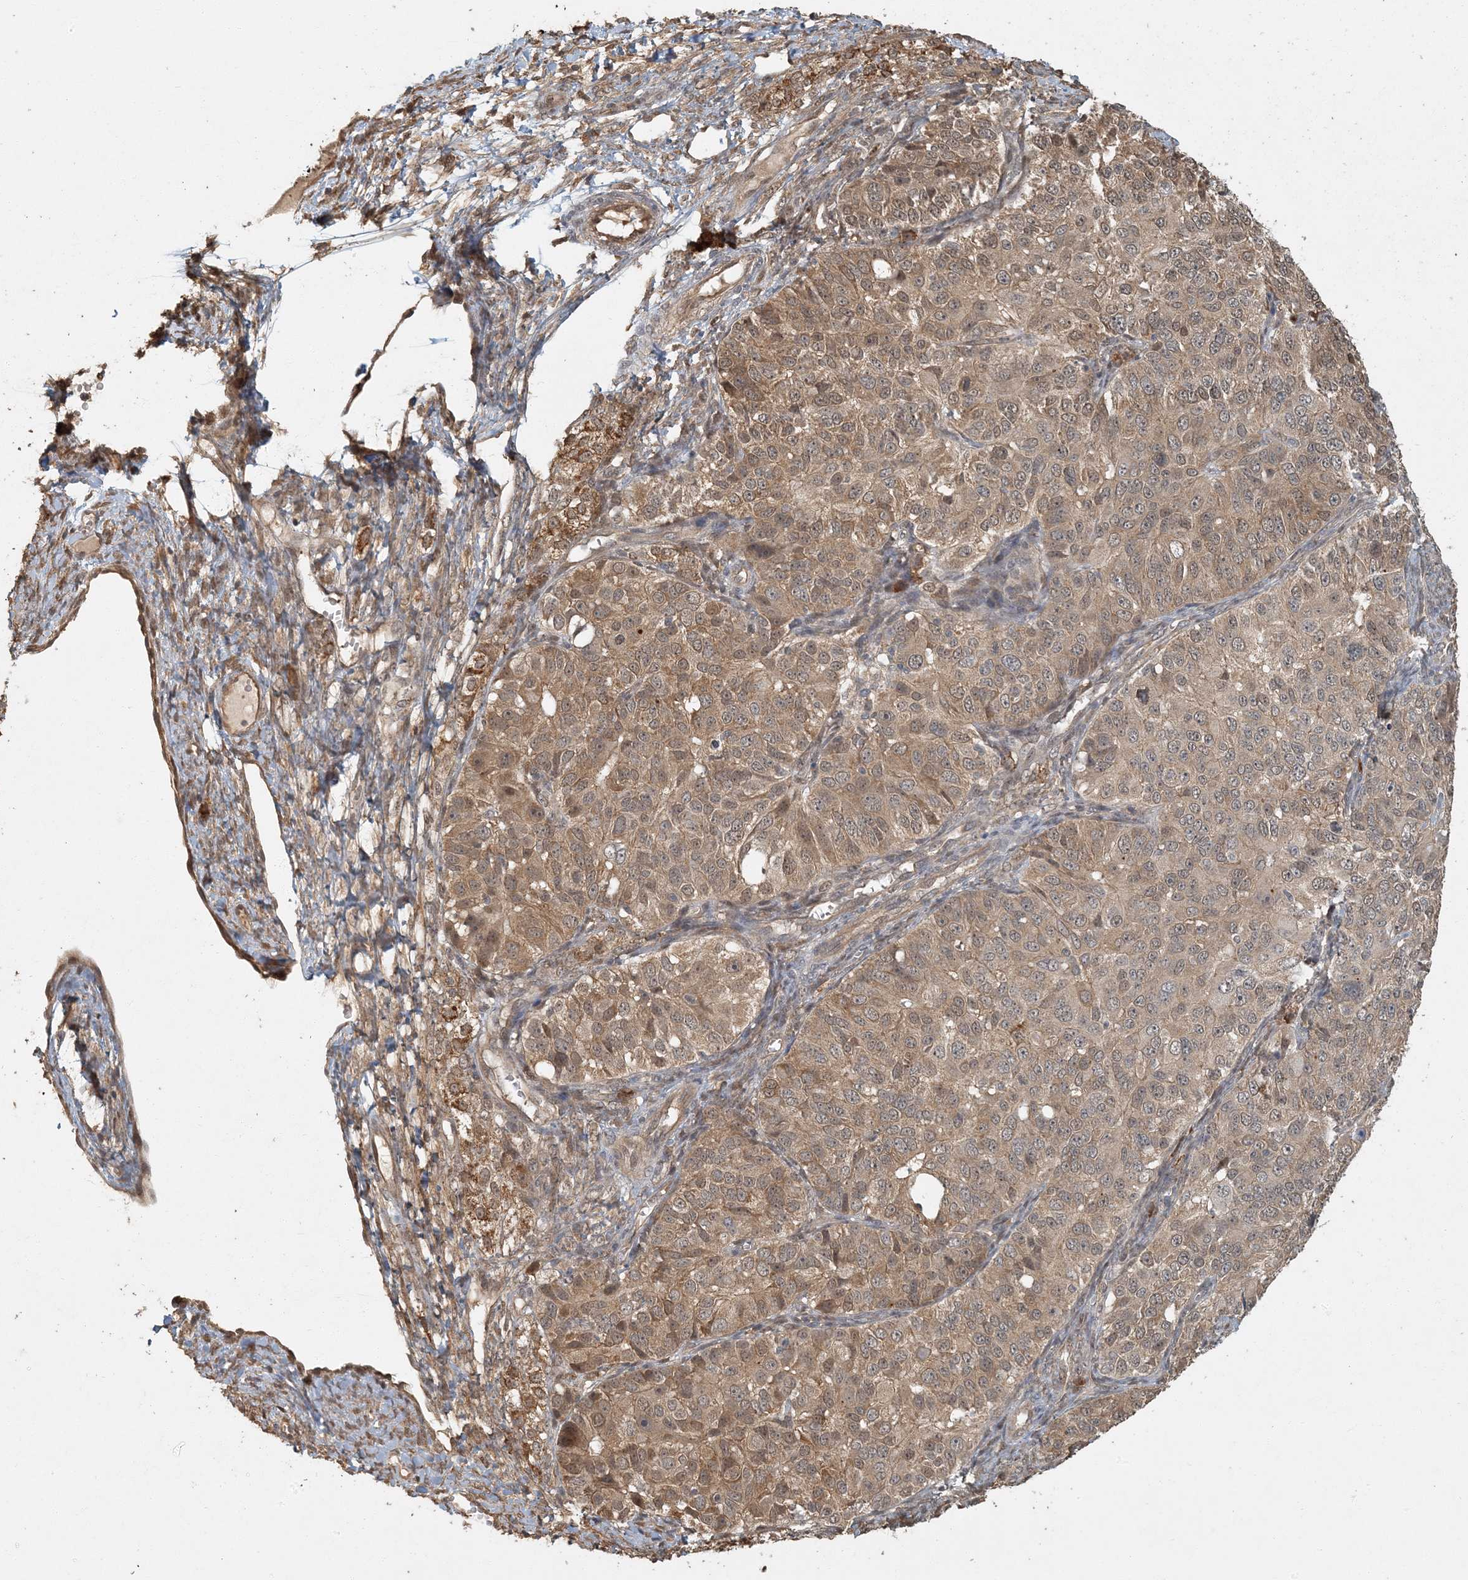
{"staining": {"intensity": "moderate", "quantity": ">75%", "location": "cytoplasmic/membranous"}, "tissue": "ovarian cancer", "cell_type": "Tumor cells", "image_type": "cancer", "snomed": [{"axis": "morphology", "description": "Carcinoma, endometroid"}, {"axis": "topography", "description": "Ovary"}], "caption": "Ovarian cancer was stained to show a protein in brown. There is medium levels of moderate cytoplasmic/membranous positivity in approximately >75% of tumor cells. (brown staining indicates protein expression, while blue staining denotes nuclei).", "gene": "AK9", "patient": {"sex": "female", "age": 51}}